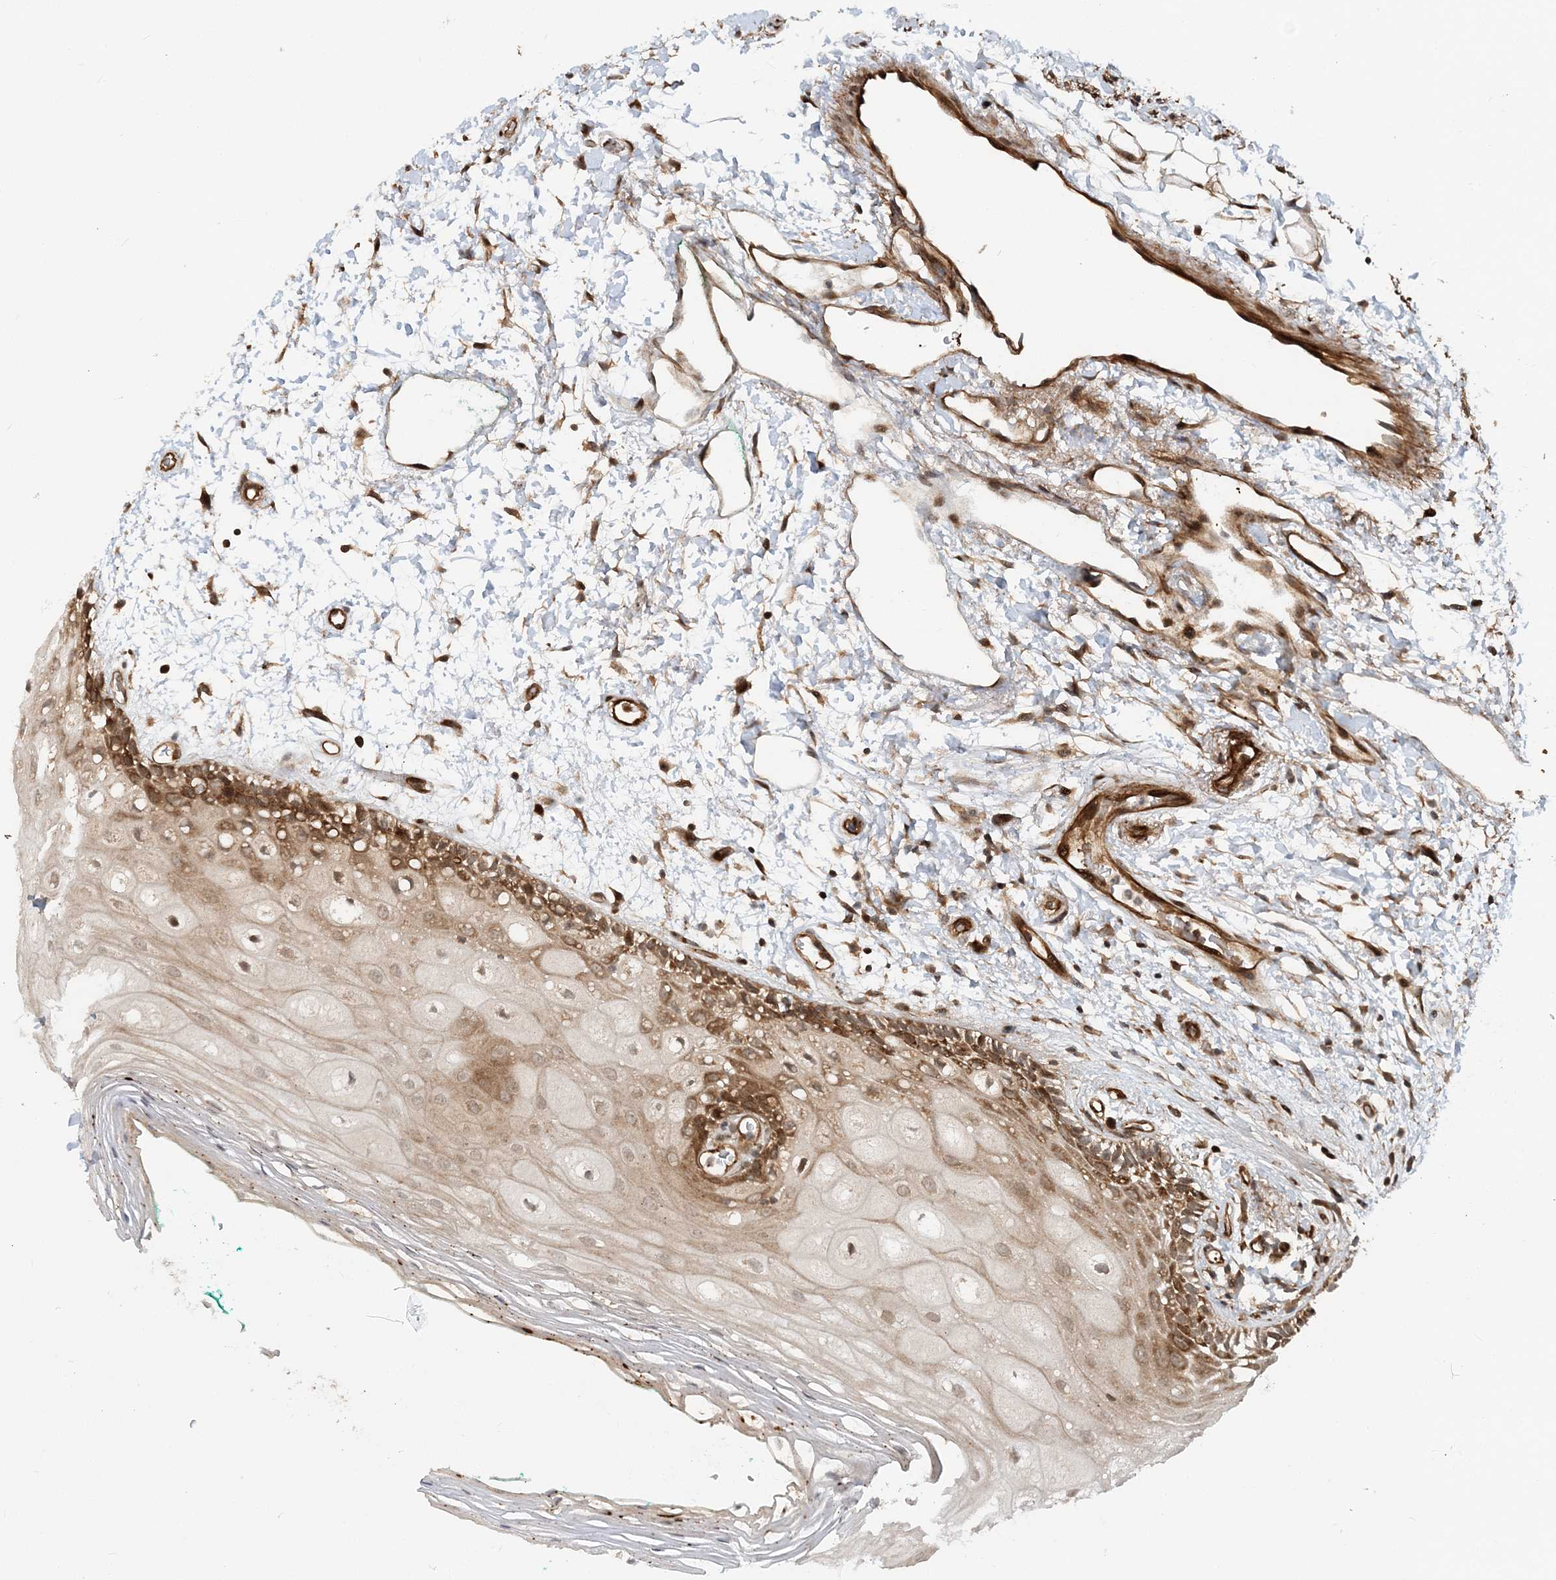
{"staining": {"intensity": "moderate", "quantity": ">75%", "location": "cytoplasmic/membranous,nuclear"}, "tissue": "oral mucosa", "cell_type": "Squamous epithelial cells", "image_type": "normal", "snomed": [{"axis": "morphology", "description": "Normal tissue, NOS"}, {"axis": "topography", "description": "Skeletal muscle"}, {"axis": "topography", "description": "Oral tissue"}, {"axis": "topography", "description": "Peripheral nerve tissue"}], "caption": "Protein staining exhibits moderate cytoplasmic/membranous,nuclear expression in approximately >75% of squamous epithelial cells in unremarkable oral mucosa.", "gene": "GEMIN5", "patient": {"sex": "female", "age": 84}}